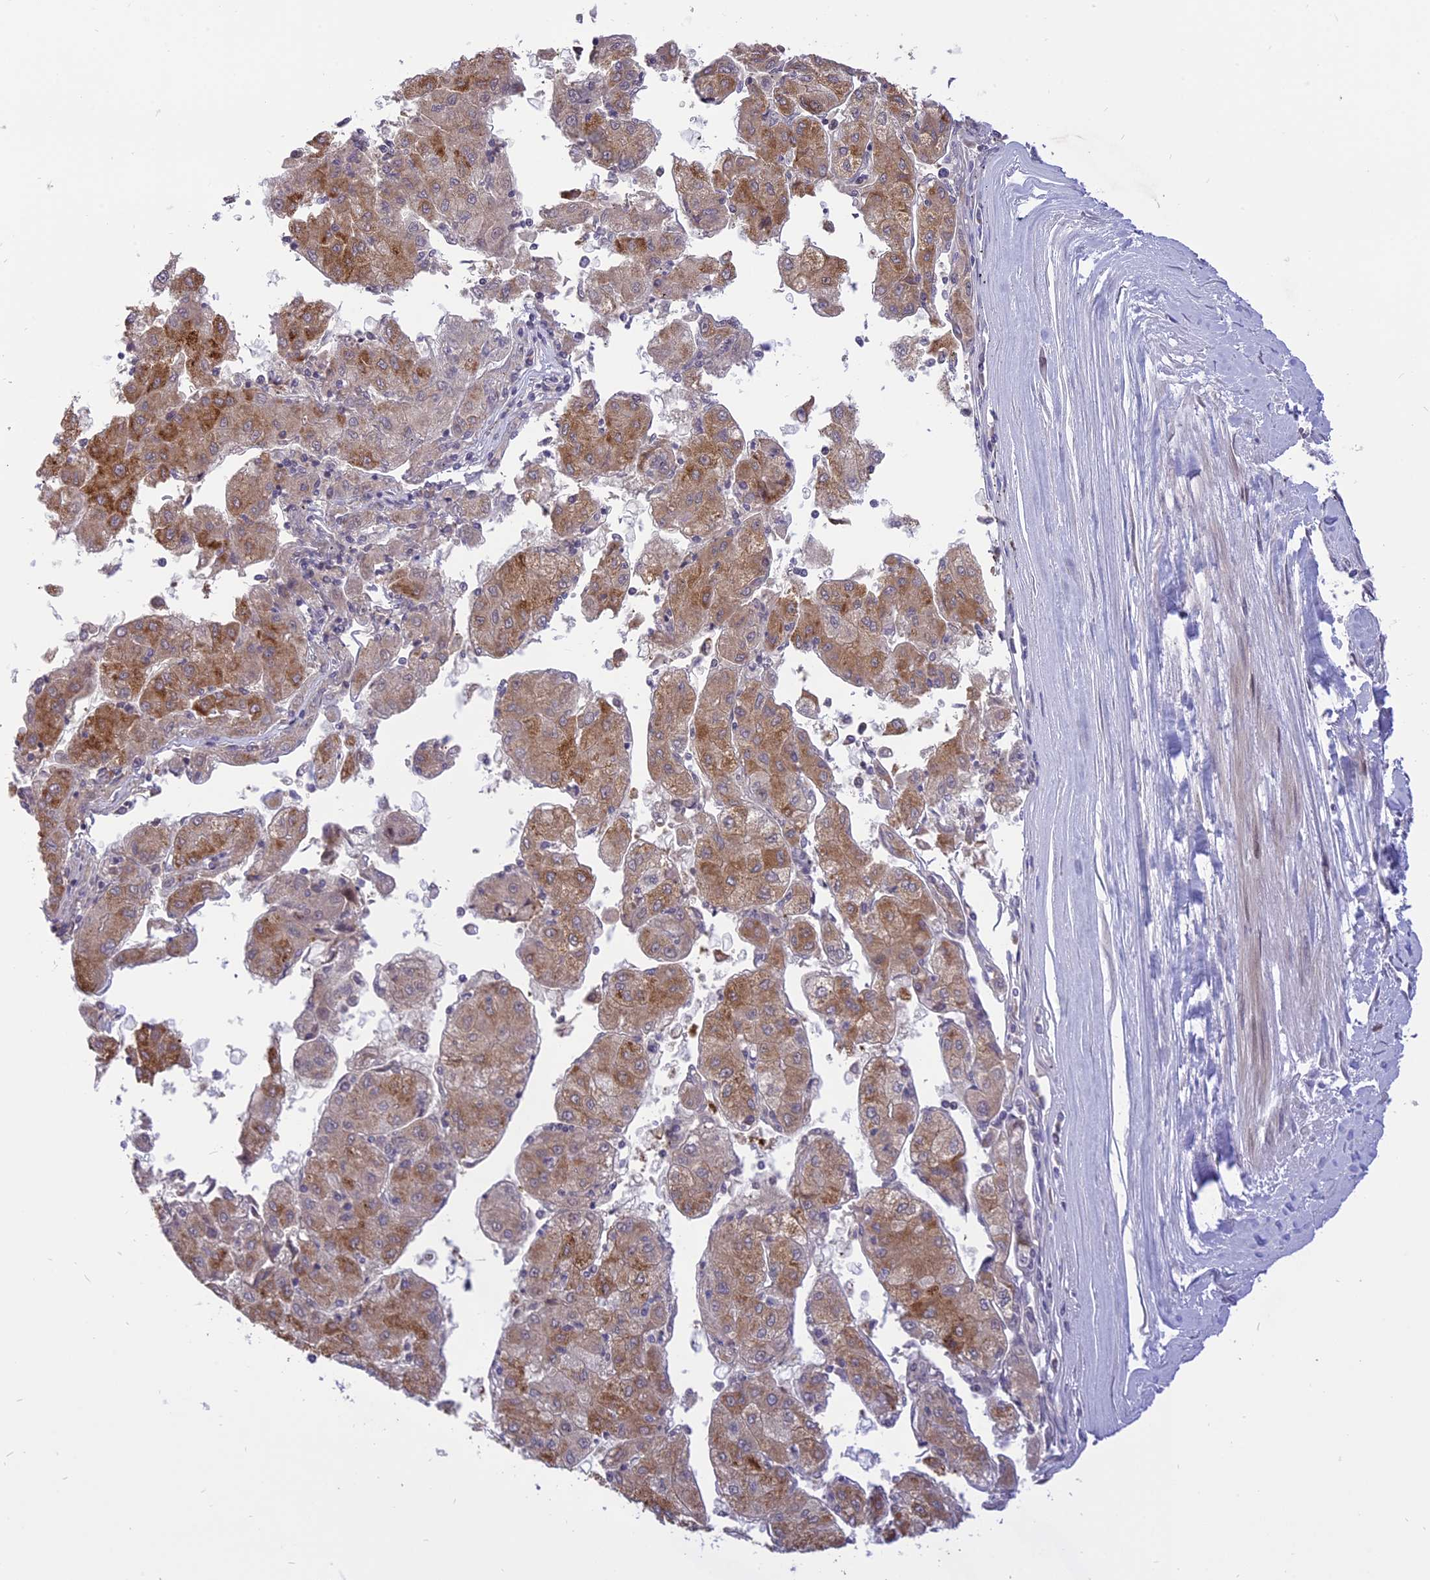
{"staining": {"intensity": "moderate", "quantity": ">75%", "location": "cytoplasmic/membranous"}, "tissue": "liver cancer", "cell_type": "Tumor cells", "image_type": "cancer", "snomed": [{"axis": "morphology", "description": "Carcinoma, Hepatocellular, NOS"}, {"axis": "topography", "description": "Liver"}], "caption": "The photomicrograph displays a brown stain indicating the presence of a protein in the cytoplasmic/membranous of tumor cells in hepatocellular carcinoma (liver).", "gene": "ZNF837", "patient": {"sex": "male", "age": 72}}